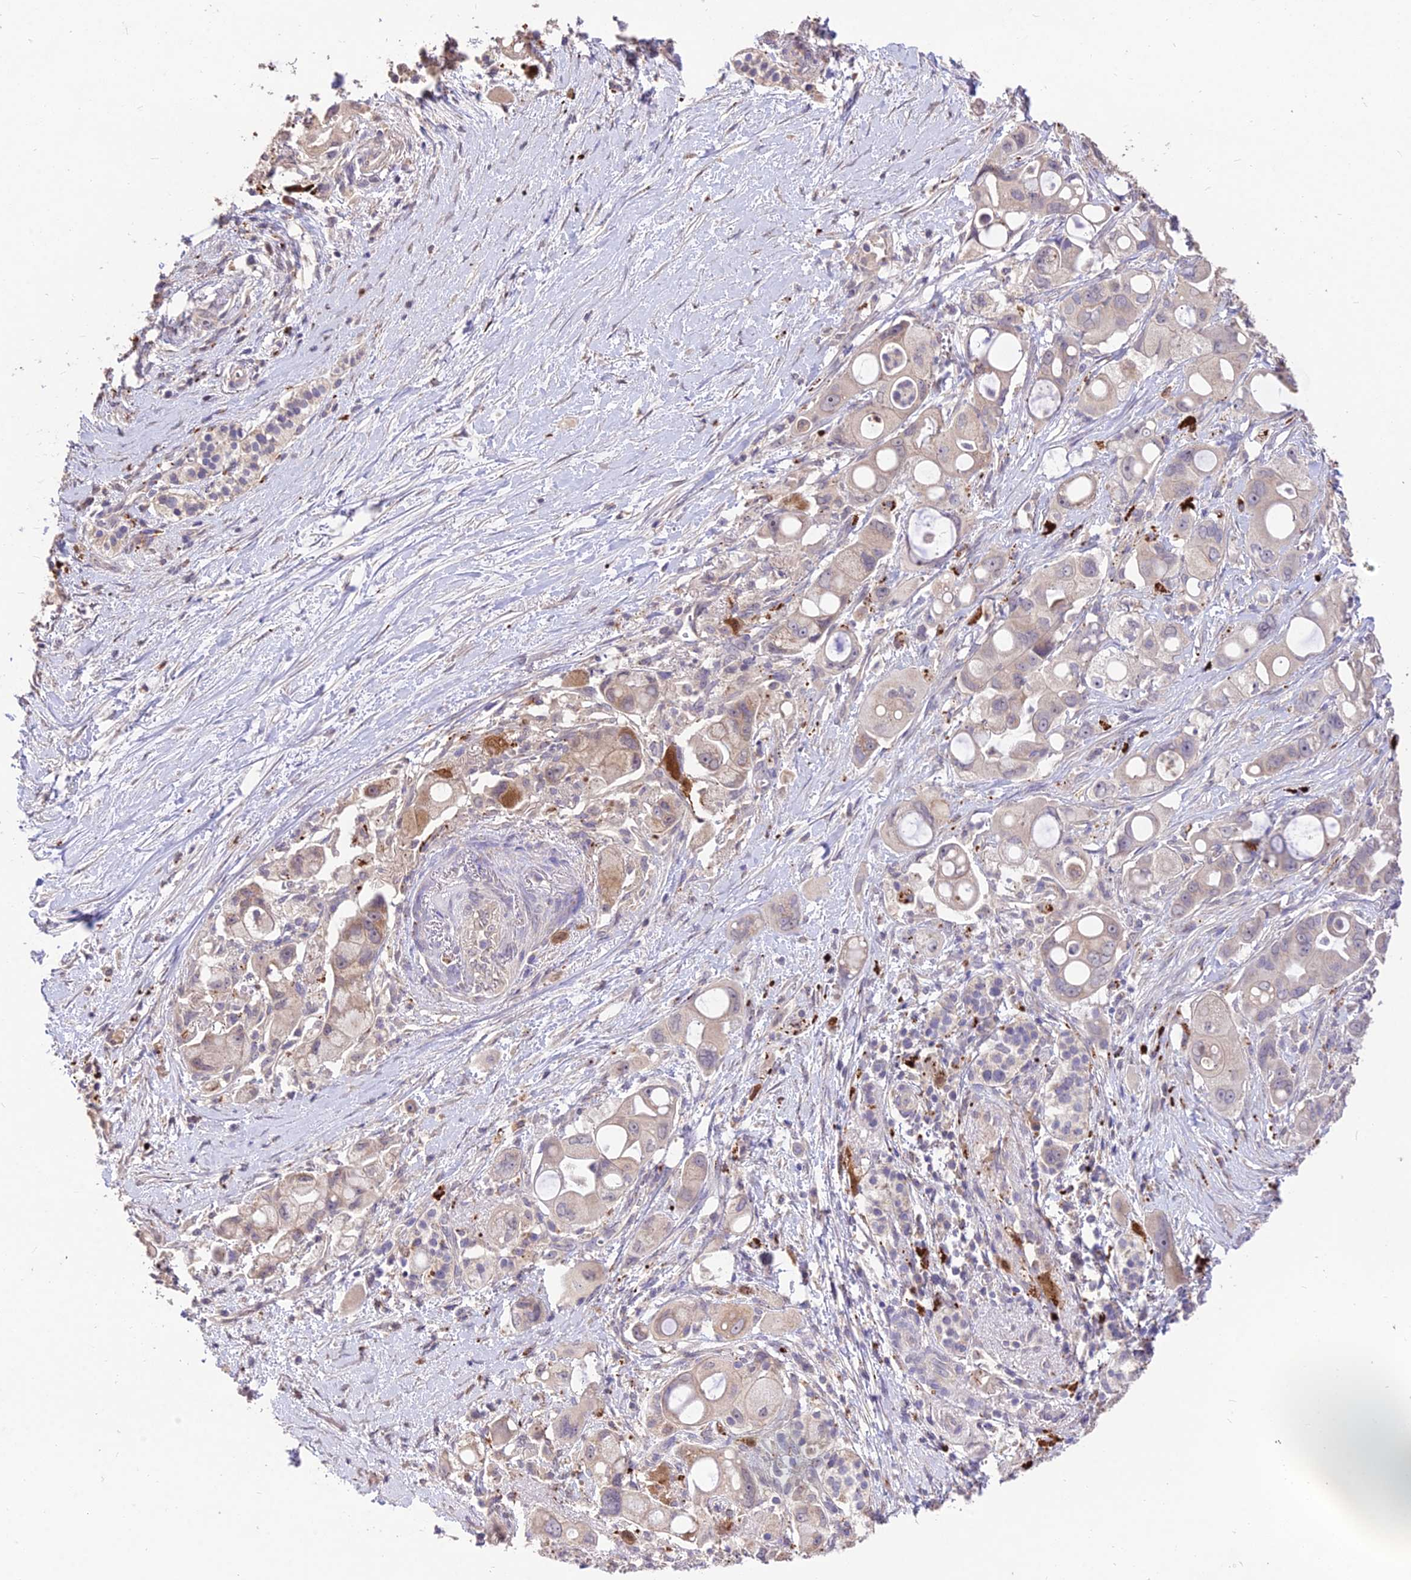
{"staining": {"intensity": "weak", "quantity": "<25%", "location": "cytoplasmic/membranous"}, "tissue": "pancreatic cancer", "cell_type": "Tumor cells", "image_type": "cancer", "snomed": [{"axis": "morphology", "description": "Adenocarcinoma, NOS"}, {"axis": "topography", "description": "Pancreas"}], "caption": "An immunohistochemistry image of adenocarcinoma (pancreatic) is shown. There is no staining in tumor cells of adenocarcinoma (pancreatic).", "gene": "SDHD", "patient": {"sex": "male", "age": 68}}